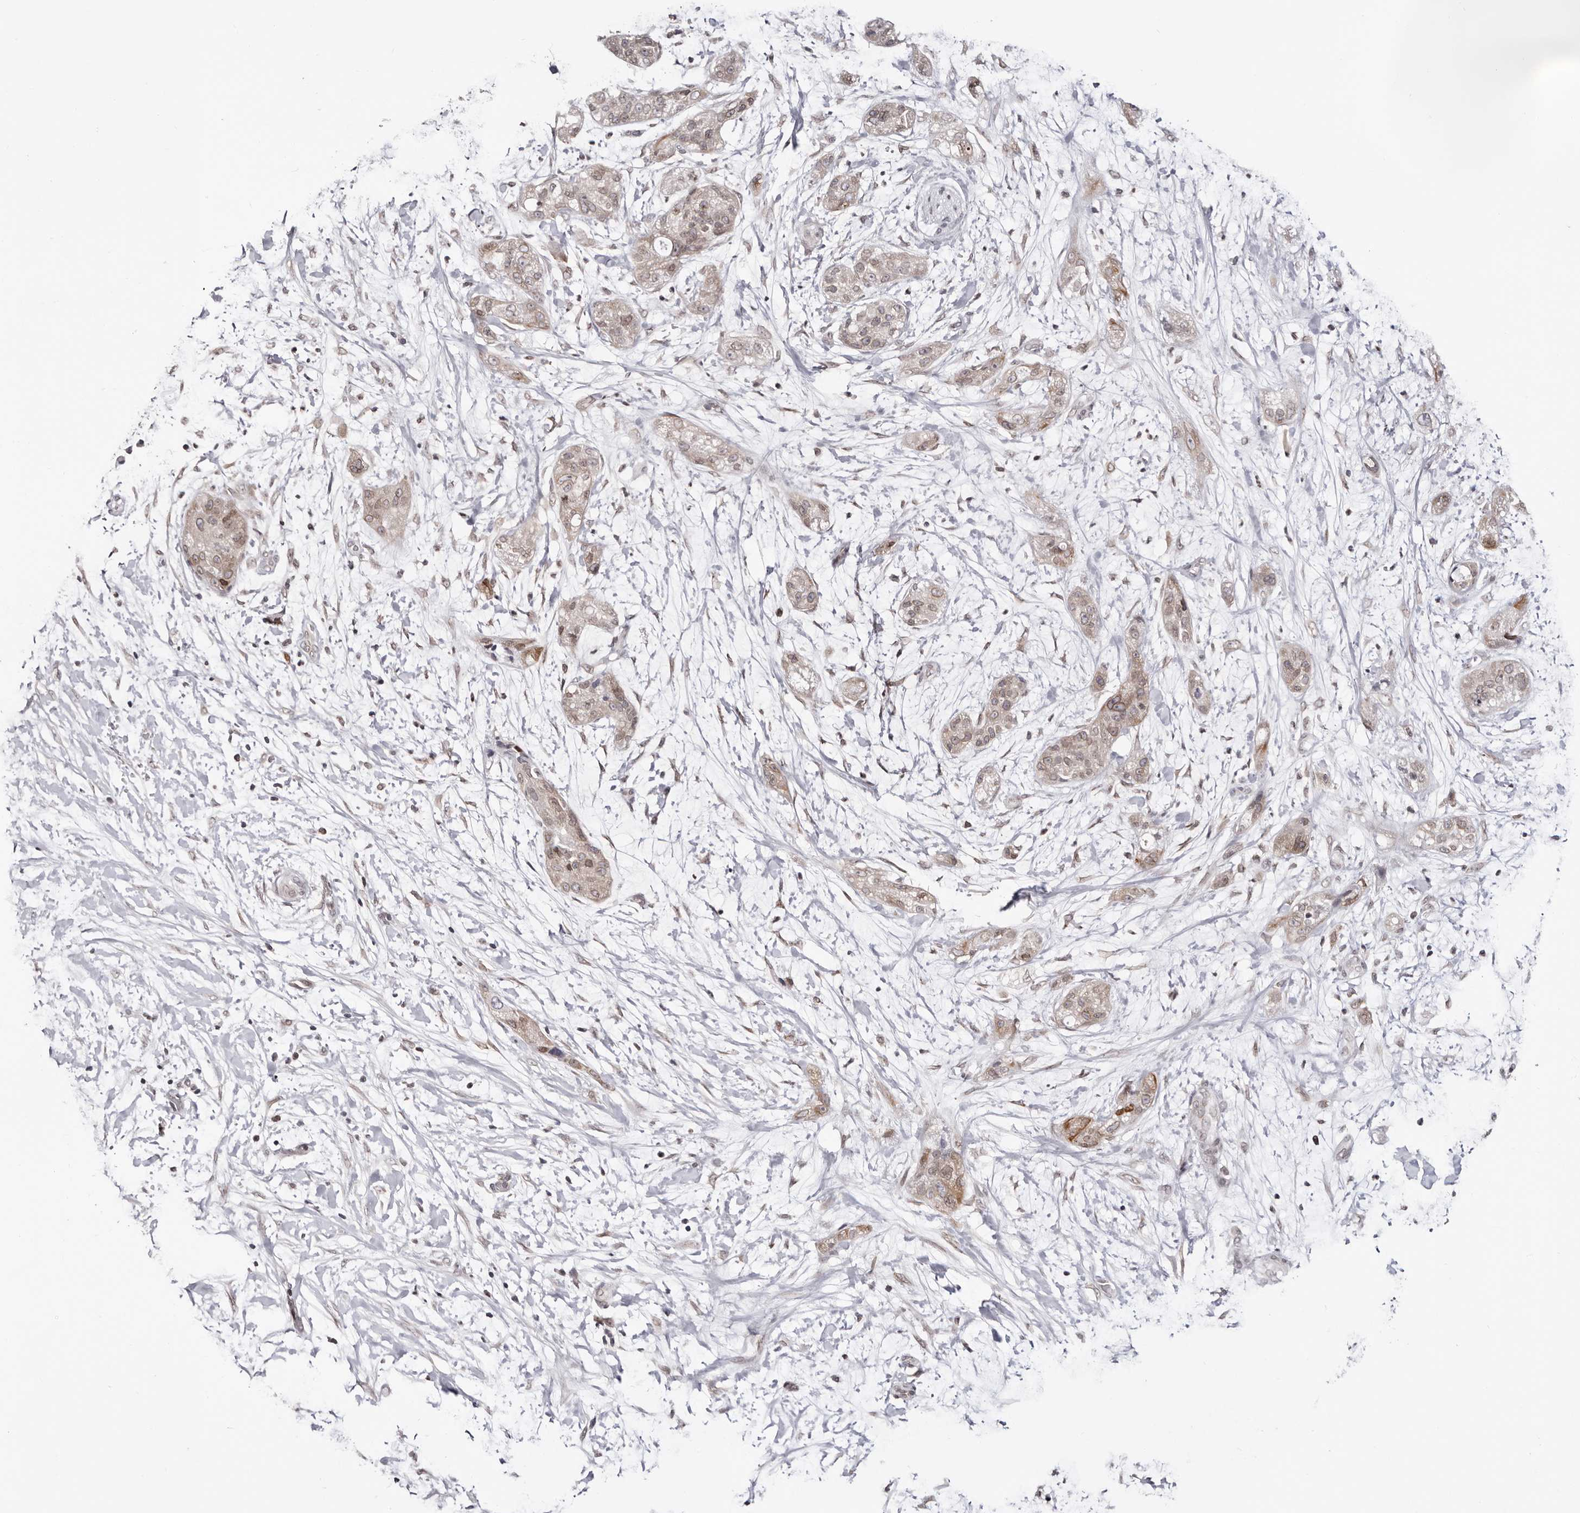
{"staining": {"intensity": "moderate", "quantity": ">75%", "location": "cytoplasmic/membranous,nuclear"}, "tissue": "pancreatic cancer", "cell_type": "Tumor cells", "image_type": "cancer", "snomed": [{"axis": "morphology", "description": "Adenocarcinoma, NOS"}, {"axis": "topography", "description": "Pancreas"}], "caption": "This photomicrograph reveals immunohistochemistry staining of human pancreatic cancer (adenocarcinoma), with medium moderate cytoplasmic/membranous and nuclear staining in approximately >75% of tumor cells.", "gene": "NUP153", "patient": {"sex": "female", "age": 78}}